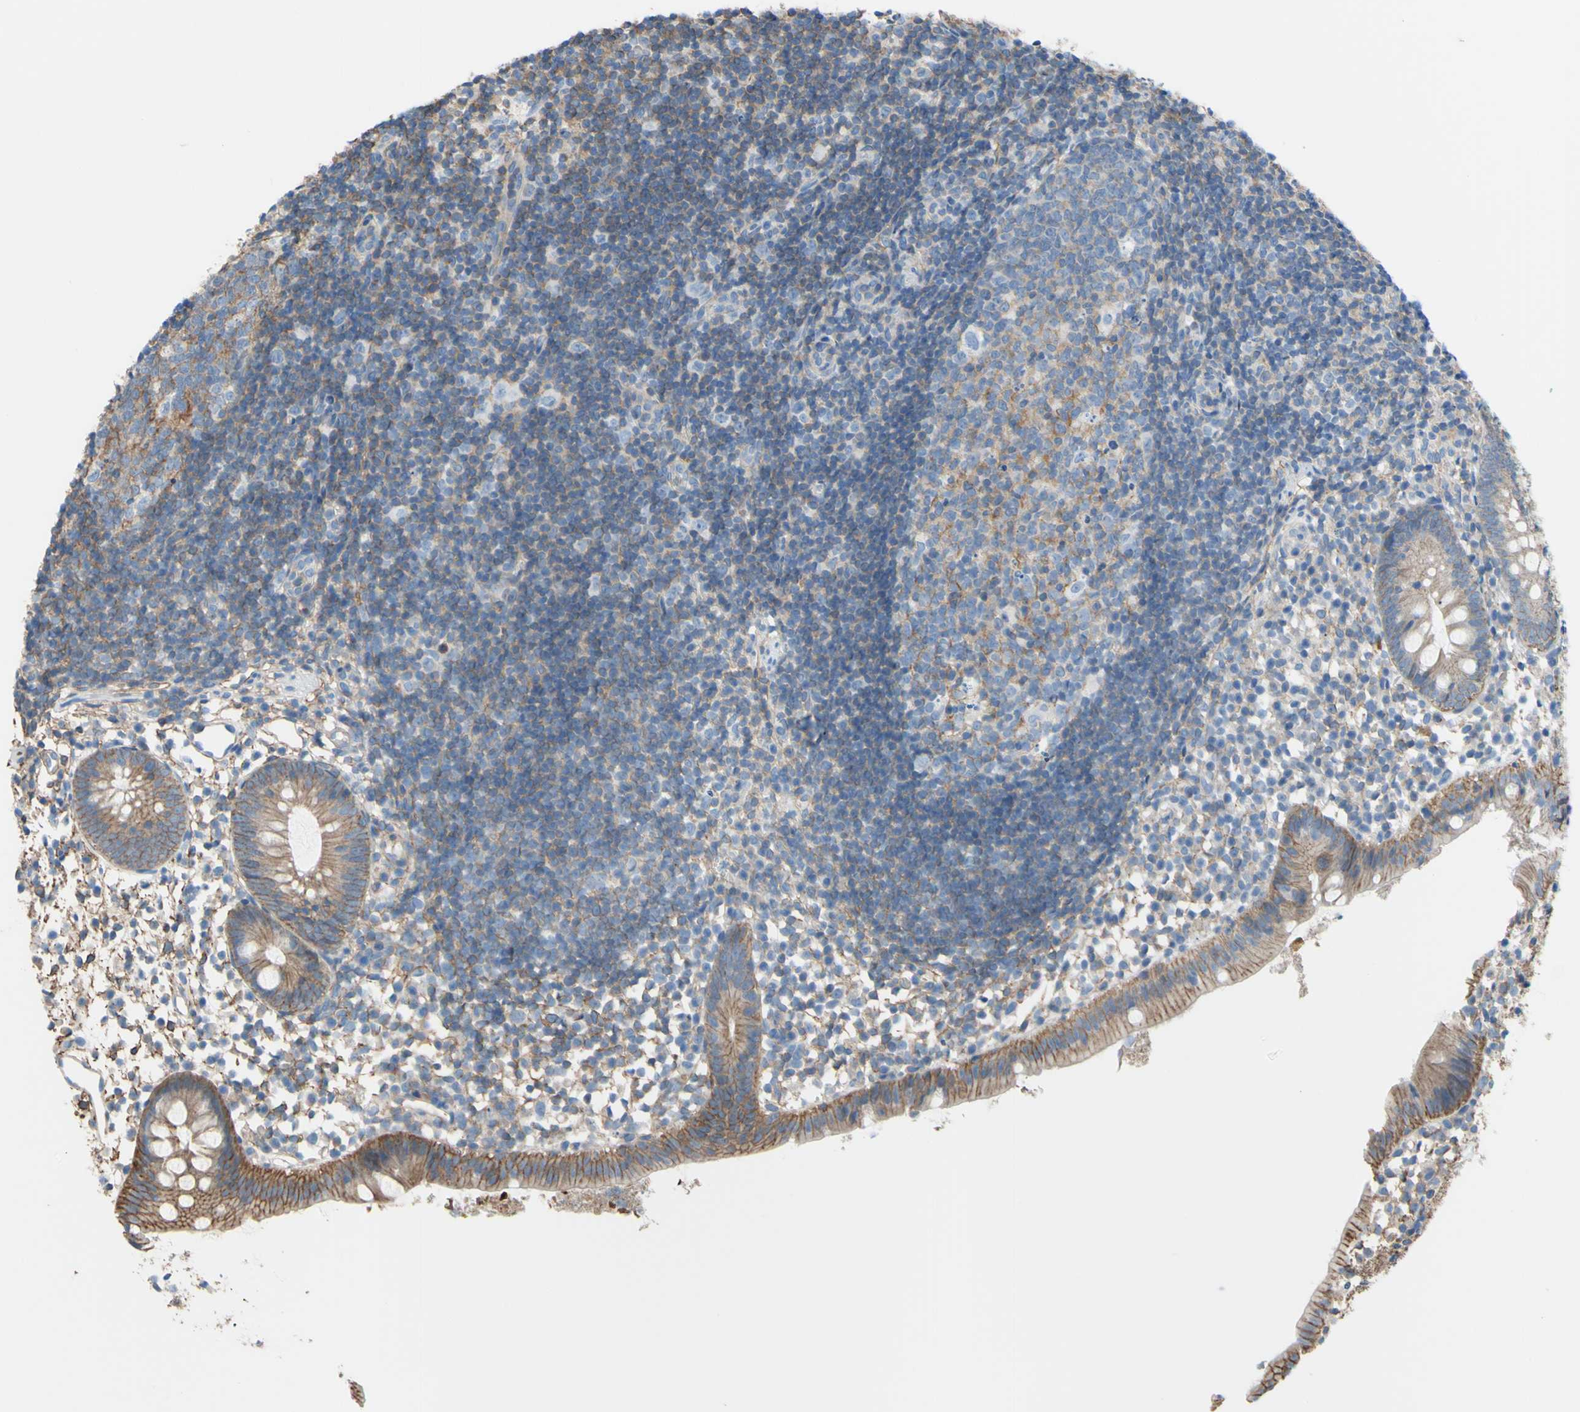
{"staining": {"intensity": "moderate", "quantity": ">75%", "location": "cytoplasmic/membranous"}, "tissue": "appendix", "cell_type": "Glandular cells", "image_type": "normal", "snomed": [{"axis": "morphology", "description": "Normal tissue, NOS"}, {"axis": "topography", "description": "Appendix"}], "caption": "Moderate cytoplasmic/membranous protein staining is identified in about >75% of glandular cells in appendix. Ihc stains the protein in brown and the nuclei are stained blue.", "gene": "ADD1", "patient": {"sex": "female", "age": 20}}